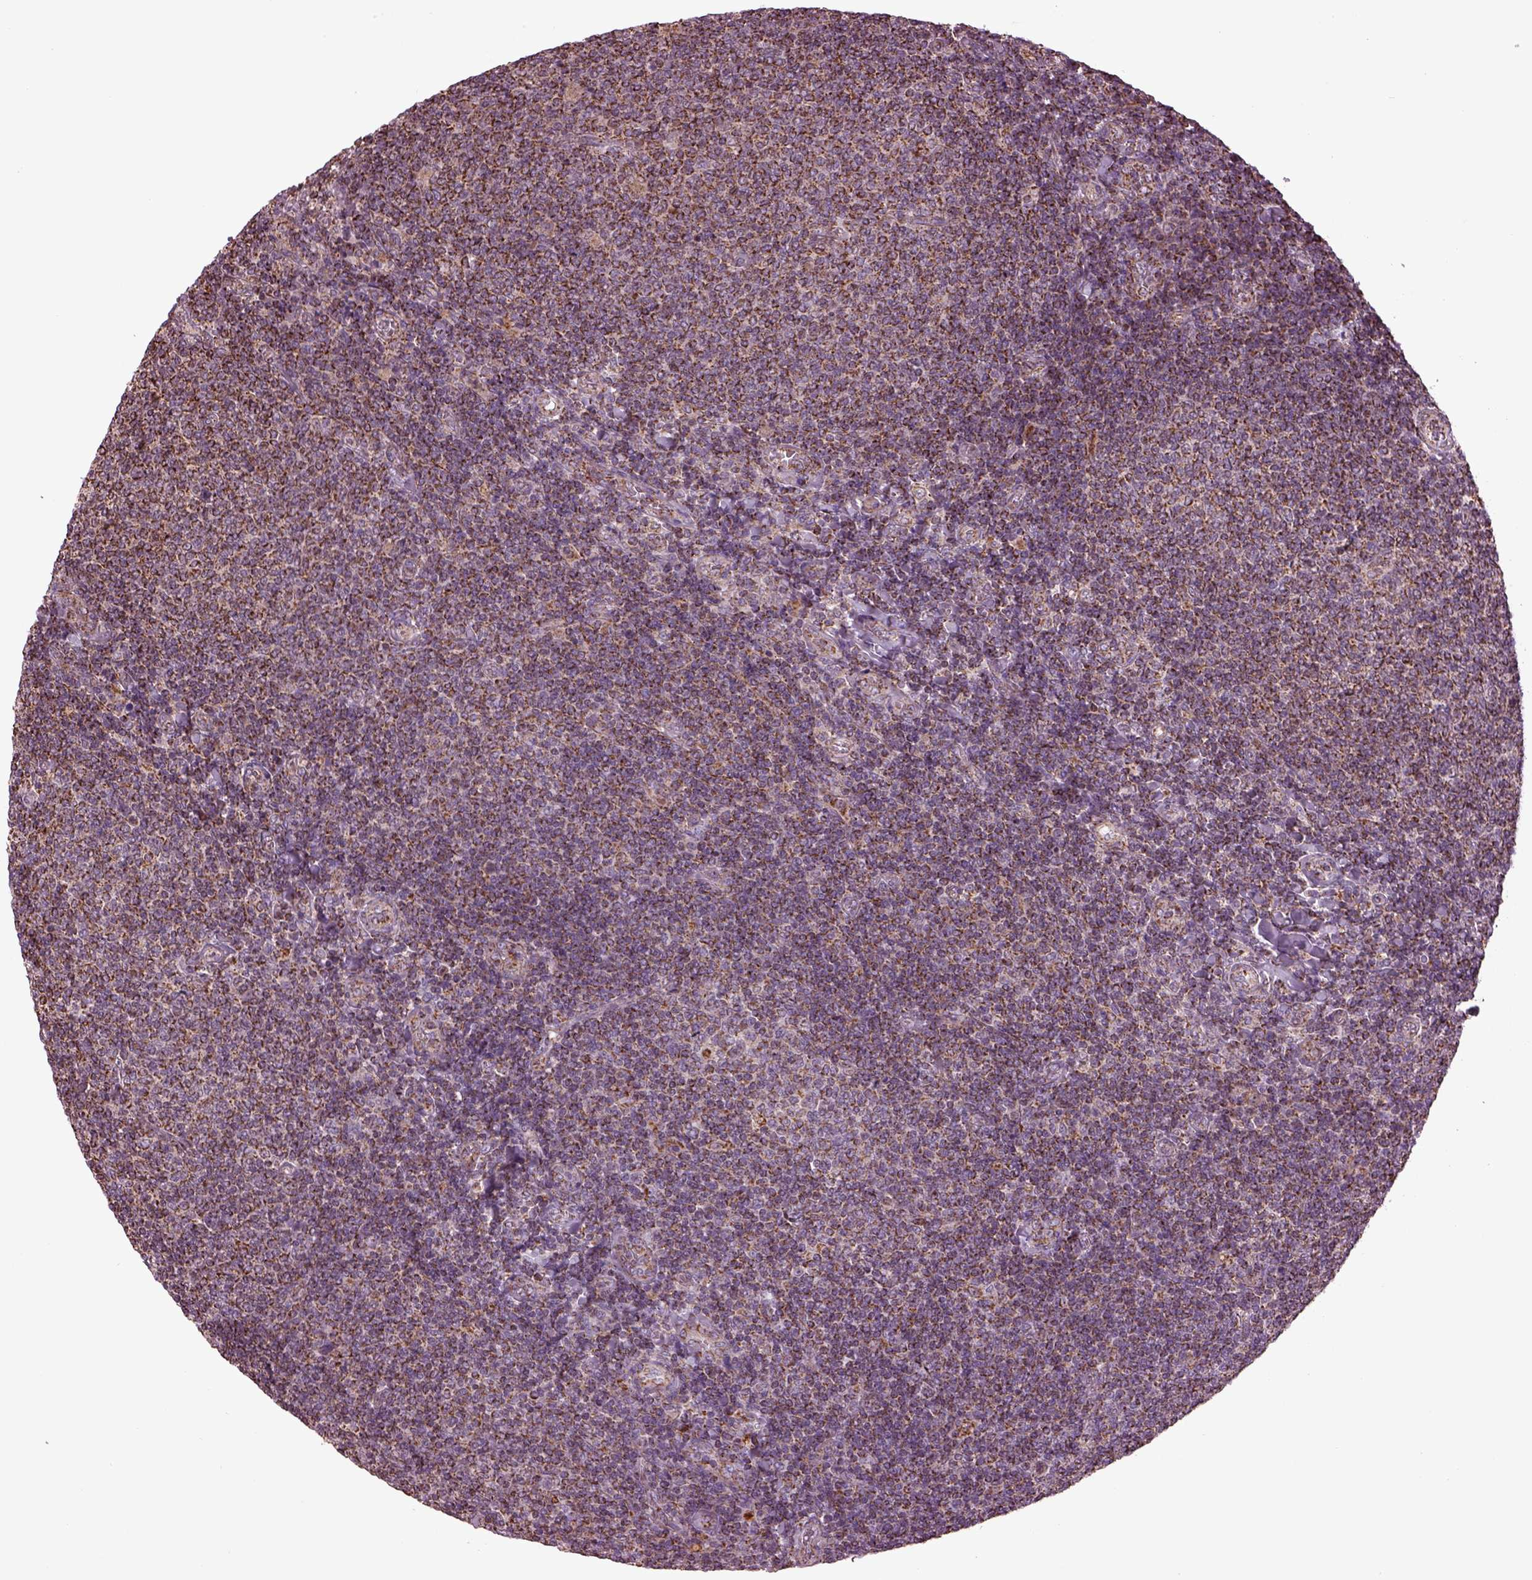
{"staining": {"intensity": "strong", "quantity": ">75%", "location": "cytoplasmic/membranous"}, "tissue": "lymphoma", "cell_type": "Tumor cells", "image_type": "cancer", "snomed": [{"axis": "morphology", "description": "Malignant lymphoma, non-Hodgkin's type, Low grade"}, {"axis": "topography", "description": "Lymph node"}], "caption": "IHC micrograph of human lymphoma stained for a protein (brown), which reveals high levels of strong cytoplasmic/membranous expression in approximately >75% of tumor cells.", "gene": "TMEM254", "patient": {"sex": "male", "age": 52}}